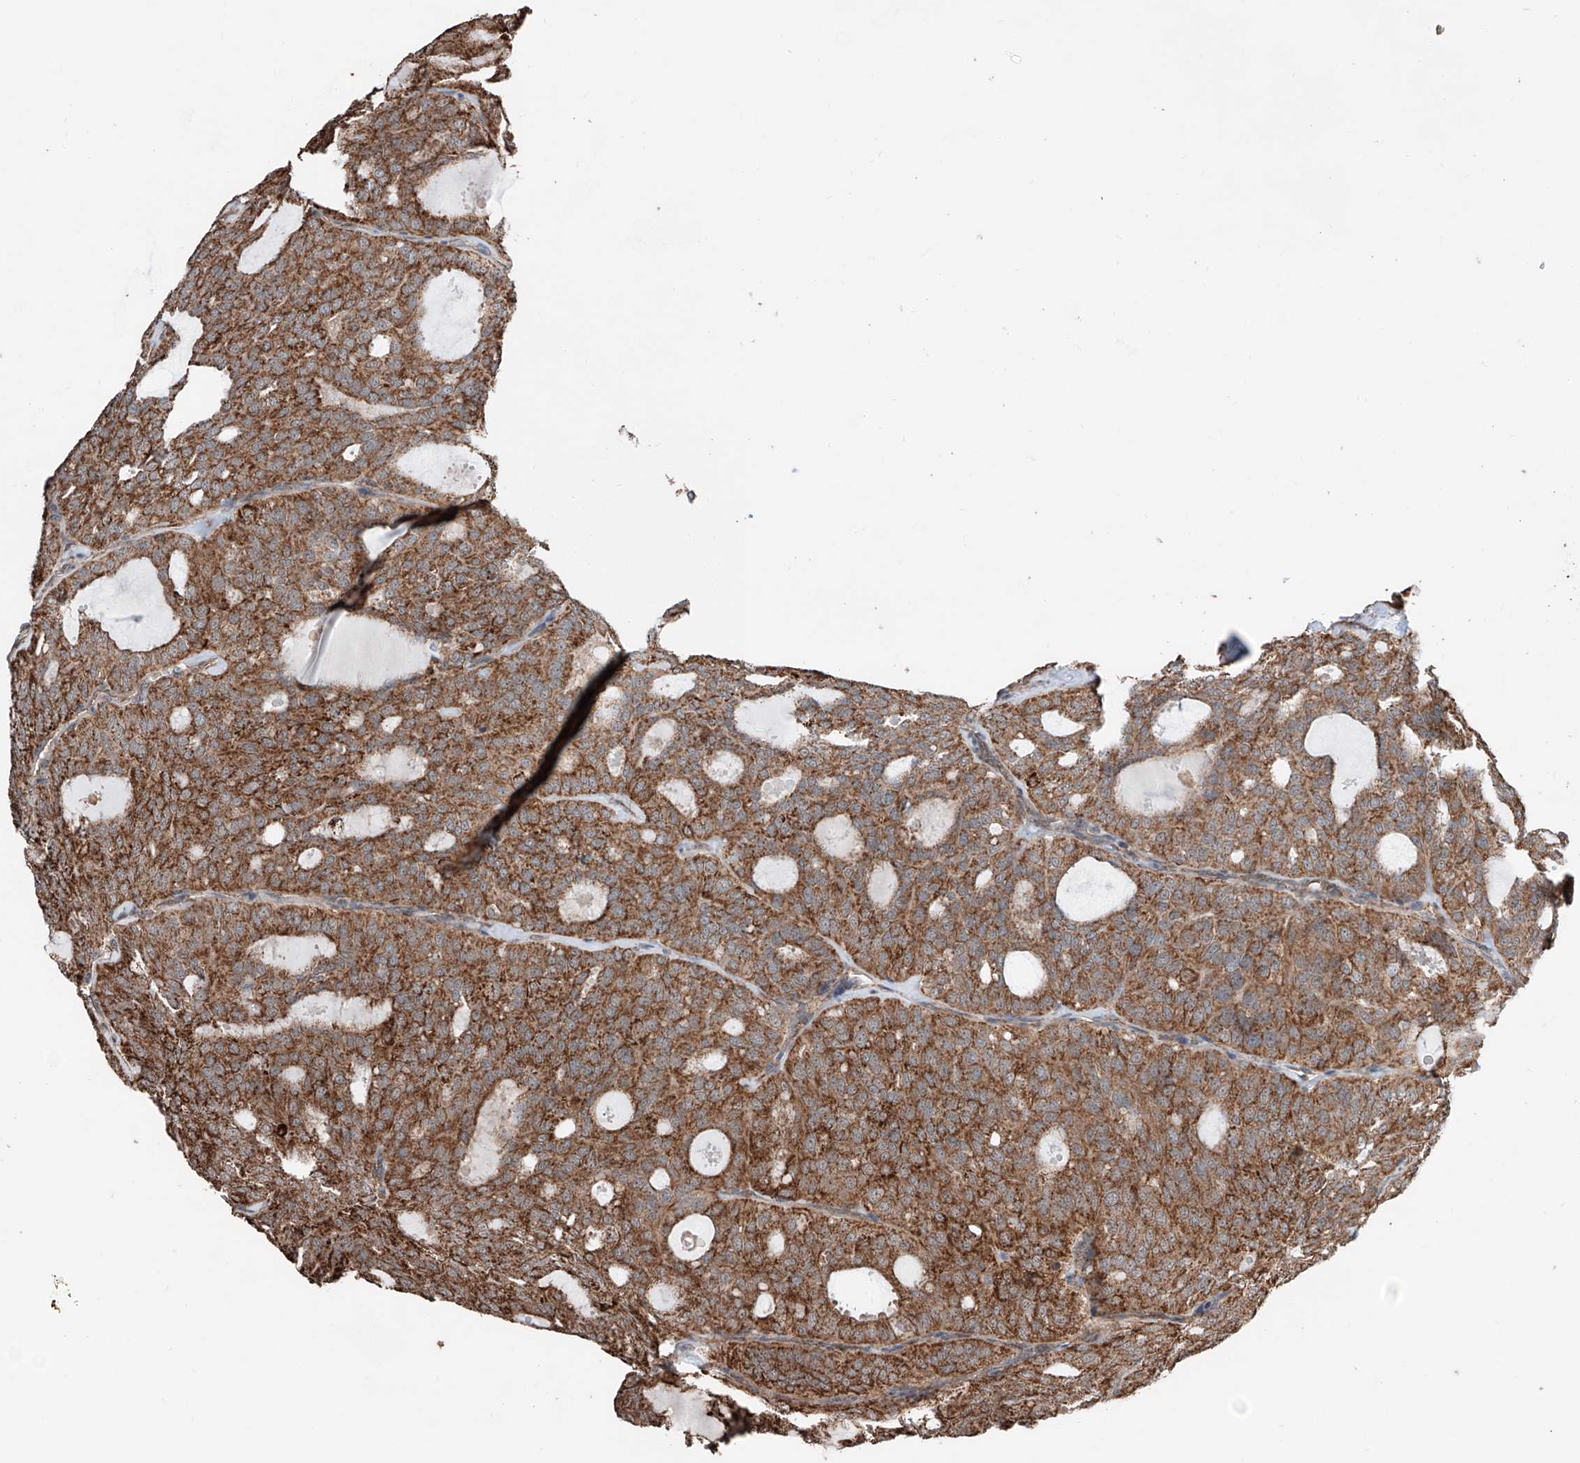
{"staining": {"intensity": "strong", "quantity": ">75%", "location": "cytoplasmic/membranous"}, "tissue": "thyroid cancer", "cell_type": "Tumor cells", "image_type": "cancer", "snomed": [{"axis": "morphology", "description": "Follicular adenoma carcinoma, NOS"}, {"axis": "topography", "description": "Thyroid gland"}], "caption": "Strong cytoplasmic/membranous protein positivity is seen in about >75% of tumor cells in follicular adenoma carcinoma (thyroid).", "gene": "ZNF445", "patient": {"sex": "male", "age": 75}}